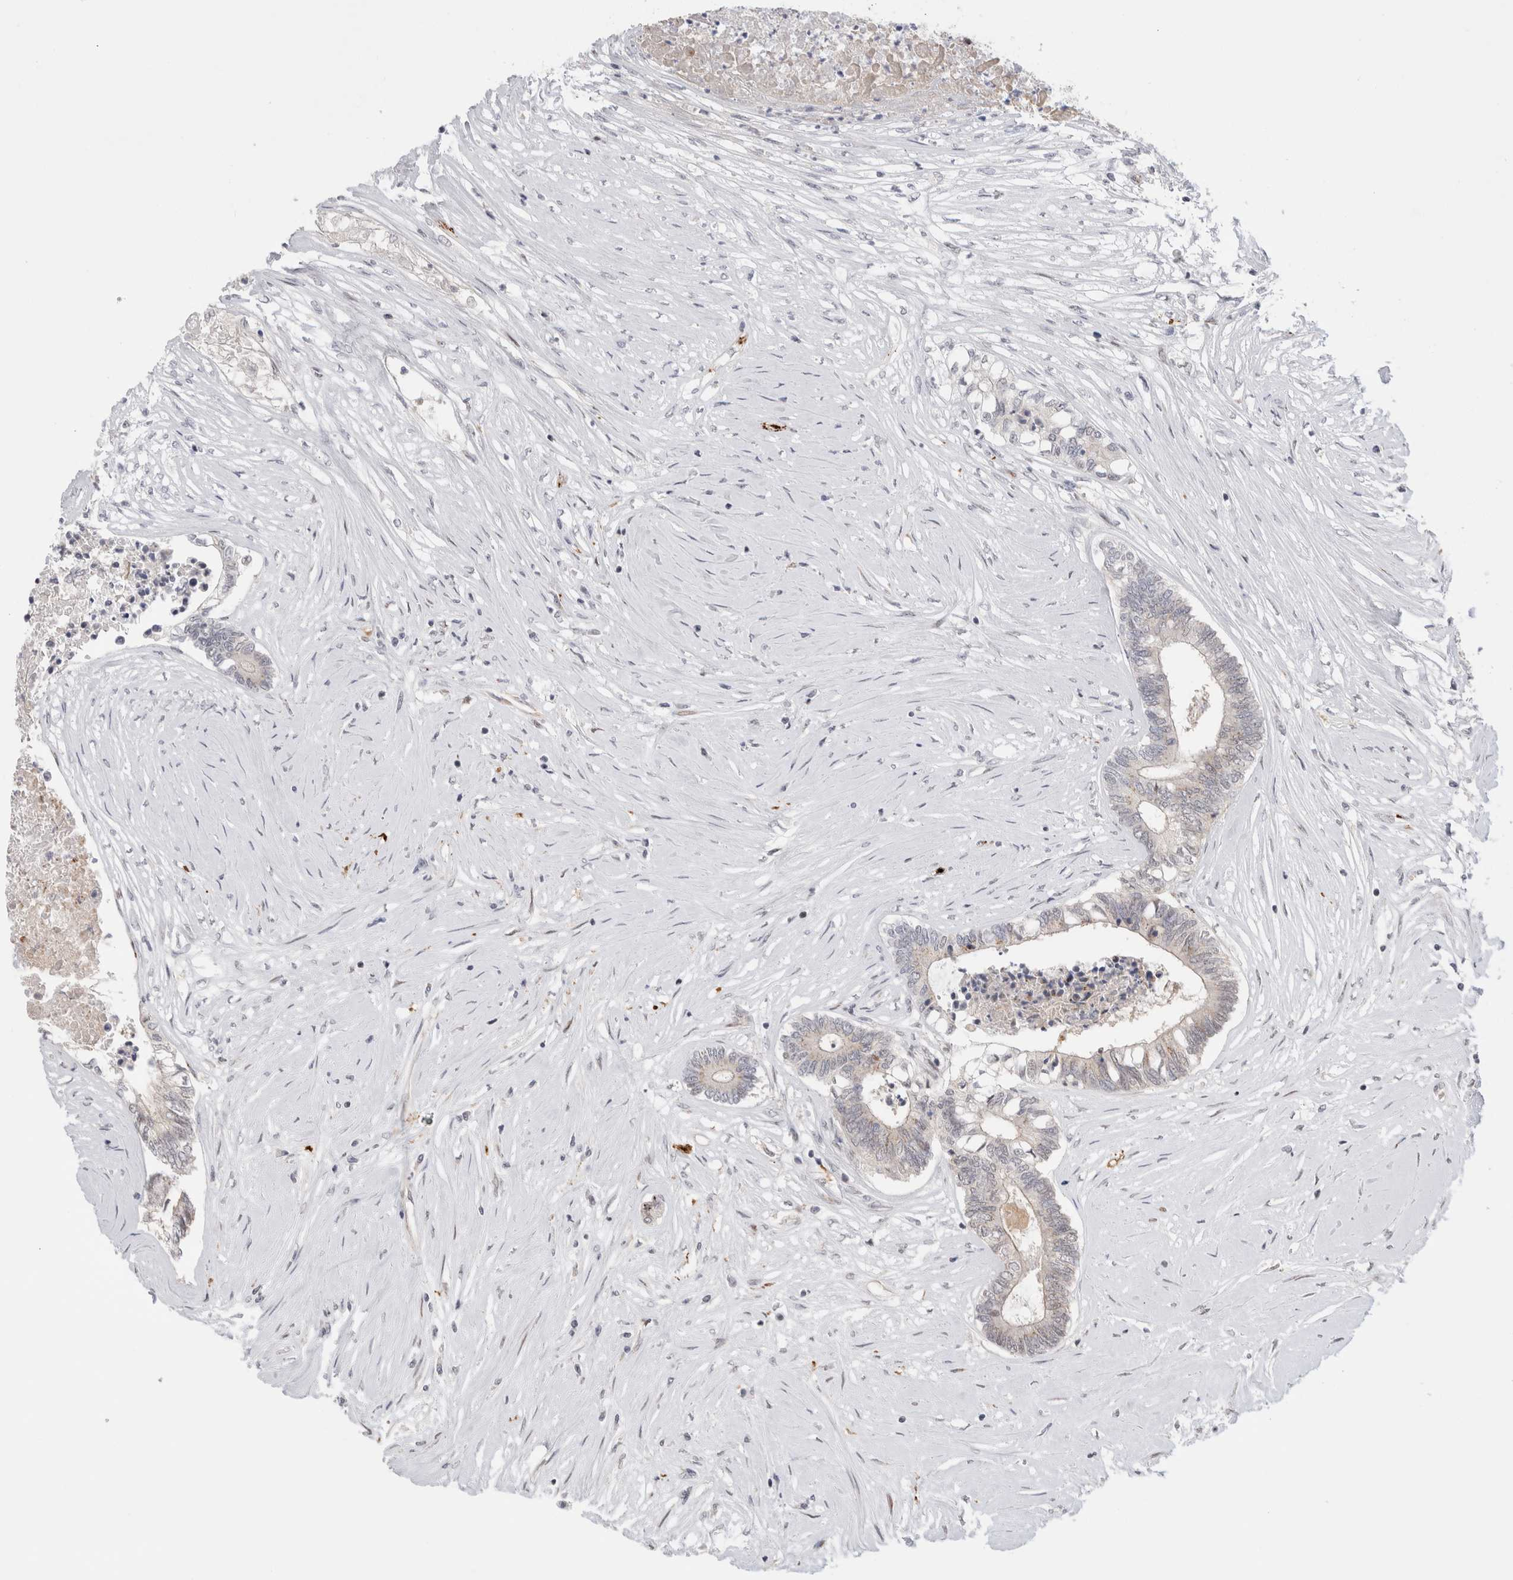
{"staining": {"intensity": "weak", "quantity": "<25%", "location": "cytoplasmic/membranous"}, "tissue": "colorectal cancer", "cell_type": "Tumor cells", "image_type": "cancer", "snomed": [{"axis": "morphology", "description": "Adenocarcinoma, NOS"}, {"axis": "topography", "description": "Rectum"}], "caption": "Histopathology image shows no significant protein positivity in tumor cells of colorectal cancer (adenocarcinoma). Nuclei are stained in blue.", "gene": "VPS28", "patient": {"sex": "male", "age": 63}}